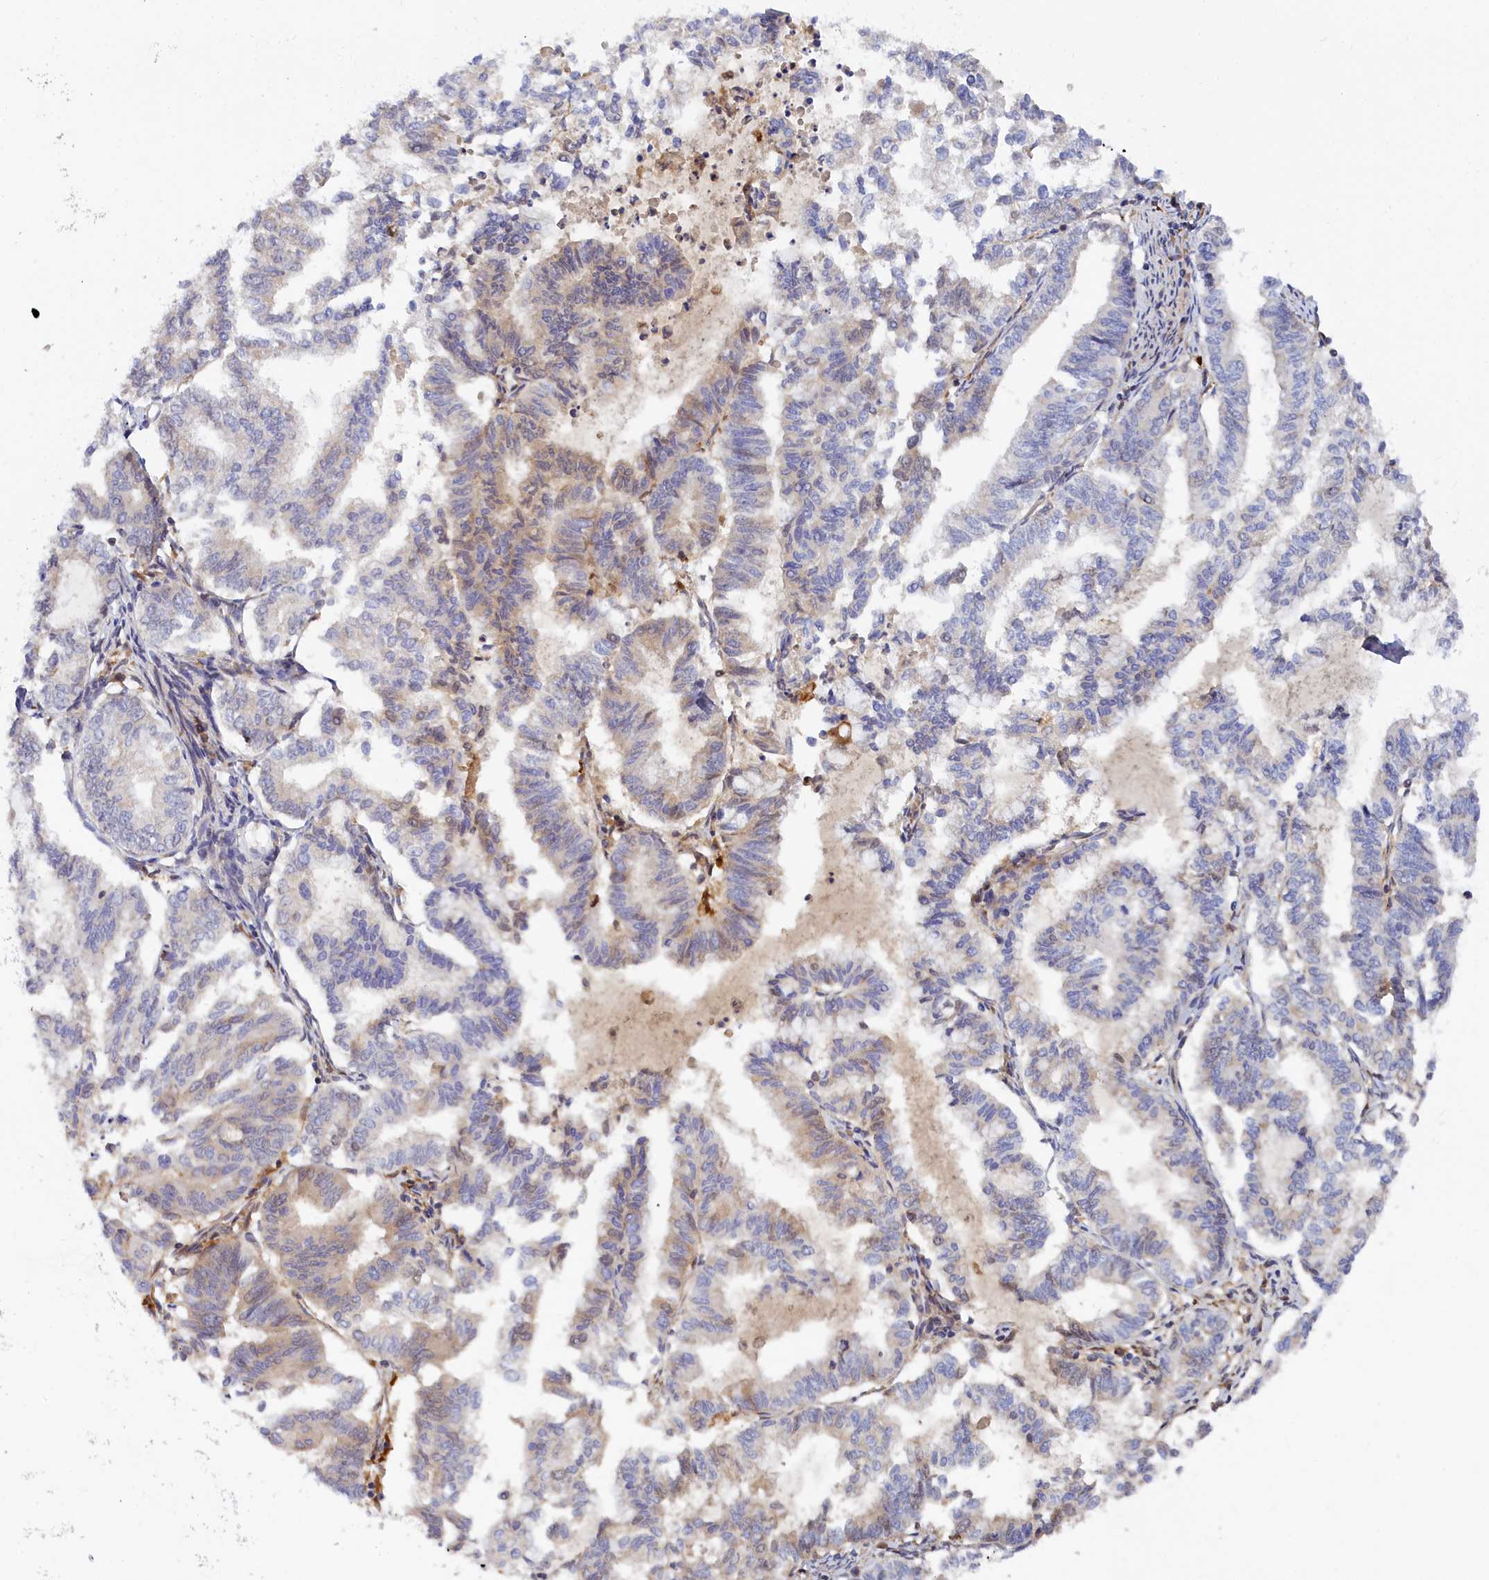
{"staining": {"intensity": "weak", "quantity": "<25%", "location": "cytoplasmic/membranous"}, "tissue": "endometrial cancer", "cell_type": "Tumor cells", "image_type": "cancer", "snomed": [{"axis": "morphology", "description": "Adenocarcinoma, NOS"}, {"axis": "topography", "description": "Endometrium"}], "caption": "This is an IHC micrograph of endometrial cancer. There is no expression in tumor cells.", "gene": "SPATA5L1", "patient": {"sex": "female", "age": 79}}